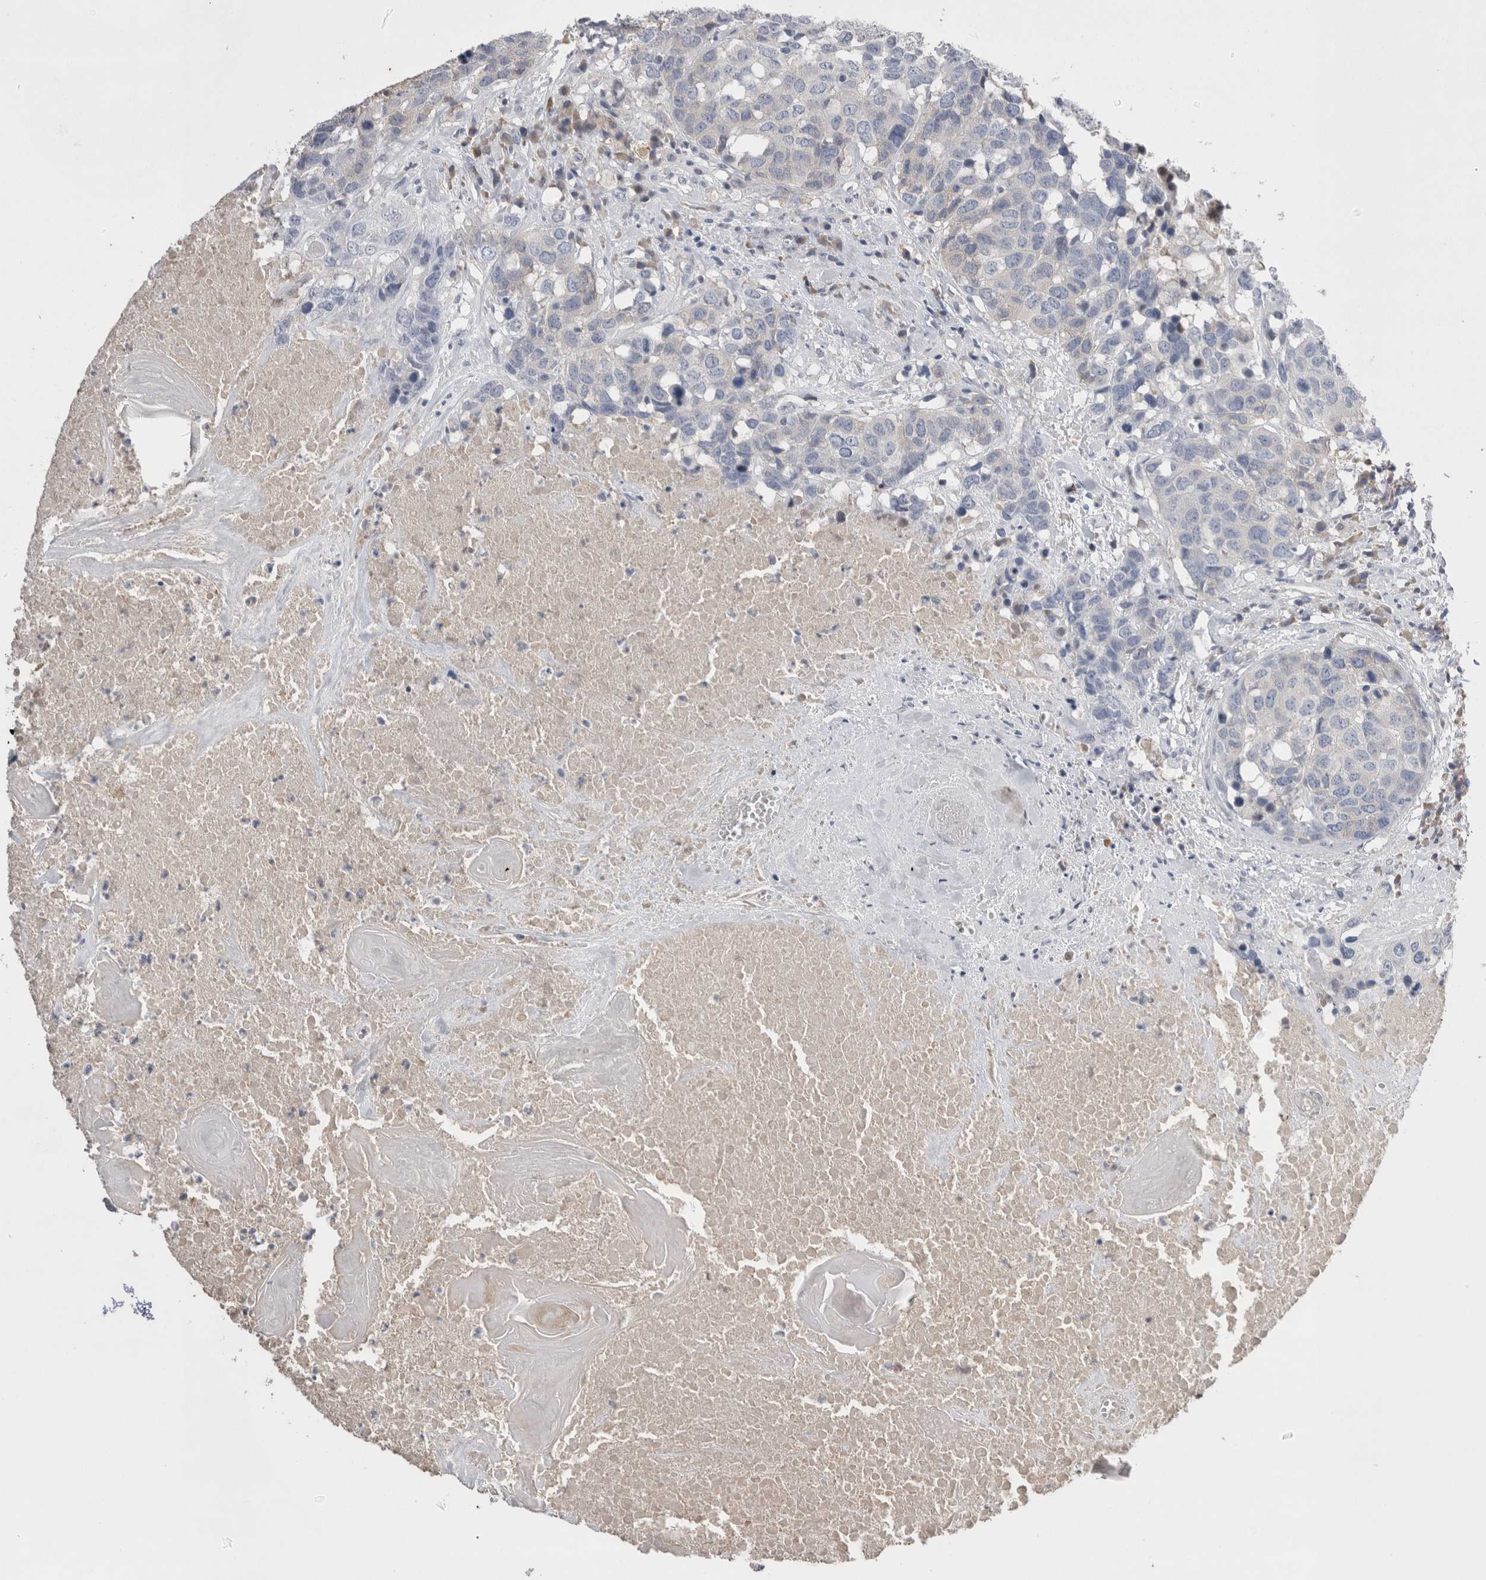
{"staining": {"intensity": "negative", "quantity": "none", "location": "none"}, "tissue": "head and neck cancer", "cell_type": "Tumor cells", "image_type": "cancer", "snomed": [{"axis": "morphology", "description": "Squamous cell carcinoma, NOS"}, {"axis": "topography", "description": "Head-Neck"}], "caption": "Head and neck cancer stained for a protein using IHC reveals no positivity tumor cells.", "gene": "REG1A", "patient": {"sex": "male", "age": 66}}